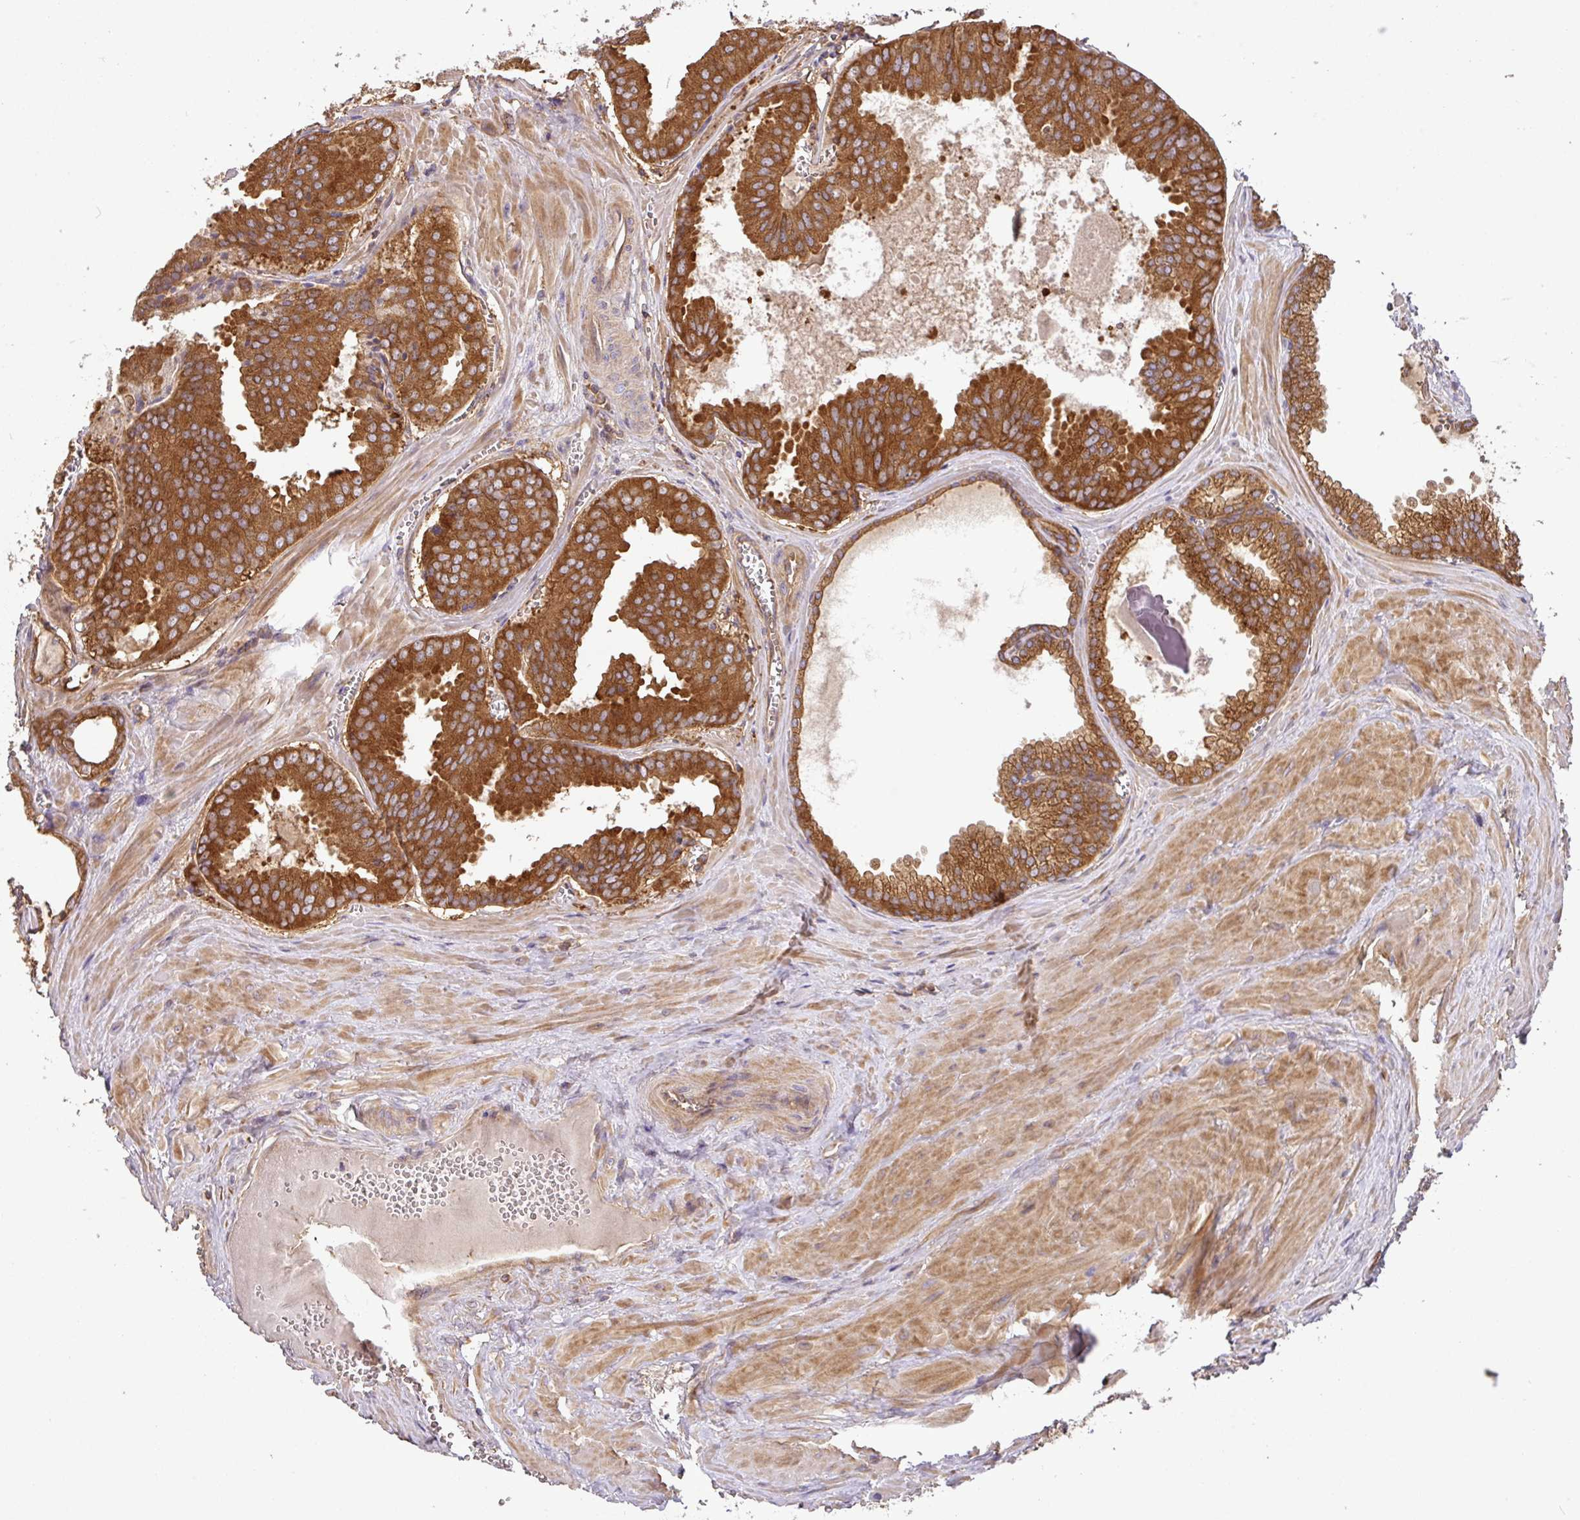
{"staining": {"intensity": "strong", "quantity": ">75%", "location": "cytoplasmic/membranous"}, "tissue": "prostate cancer", "cell_type": "Tumor cells", "image_type": "cancer", "snomed": [{"axis": "morphology", "description": "Adenocarcinoma, Low grade"}, {"axis": "topography", "description": "Prostate"}], "caption": "Tumor cells demonstrate strong cytoplasmic/membranous staining in about >75% of cells in prostate cancer (adenocarcinoma (low-grade)).", "gene": "GSPT1", "patient": {"sex": "male", "age": 67}}